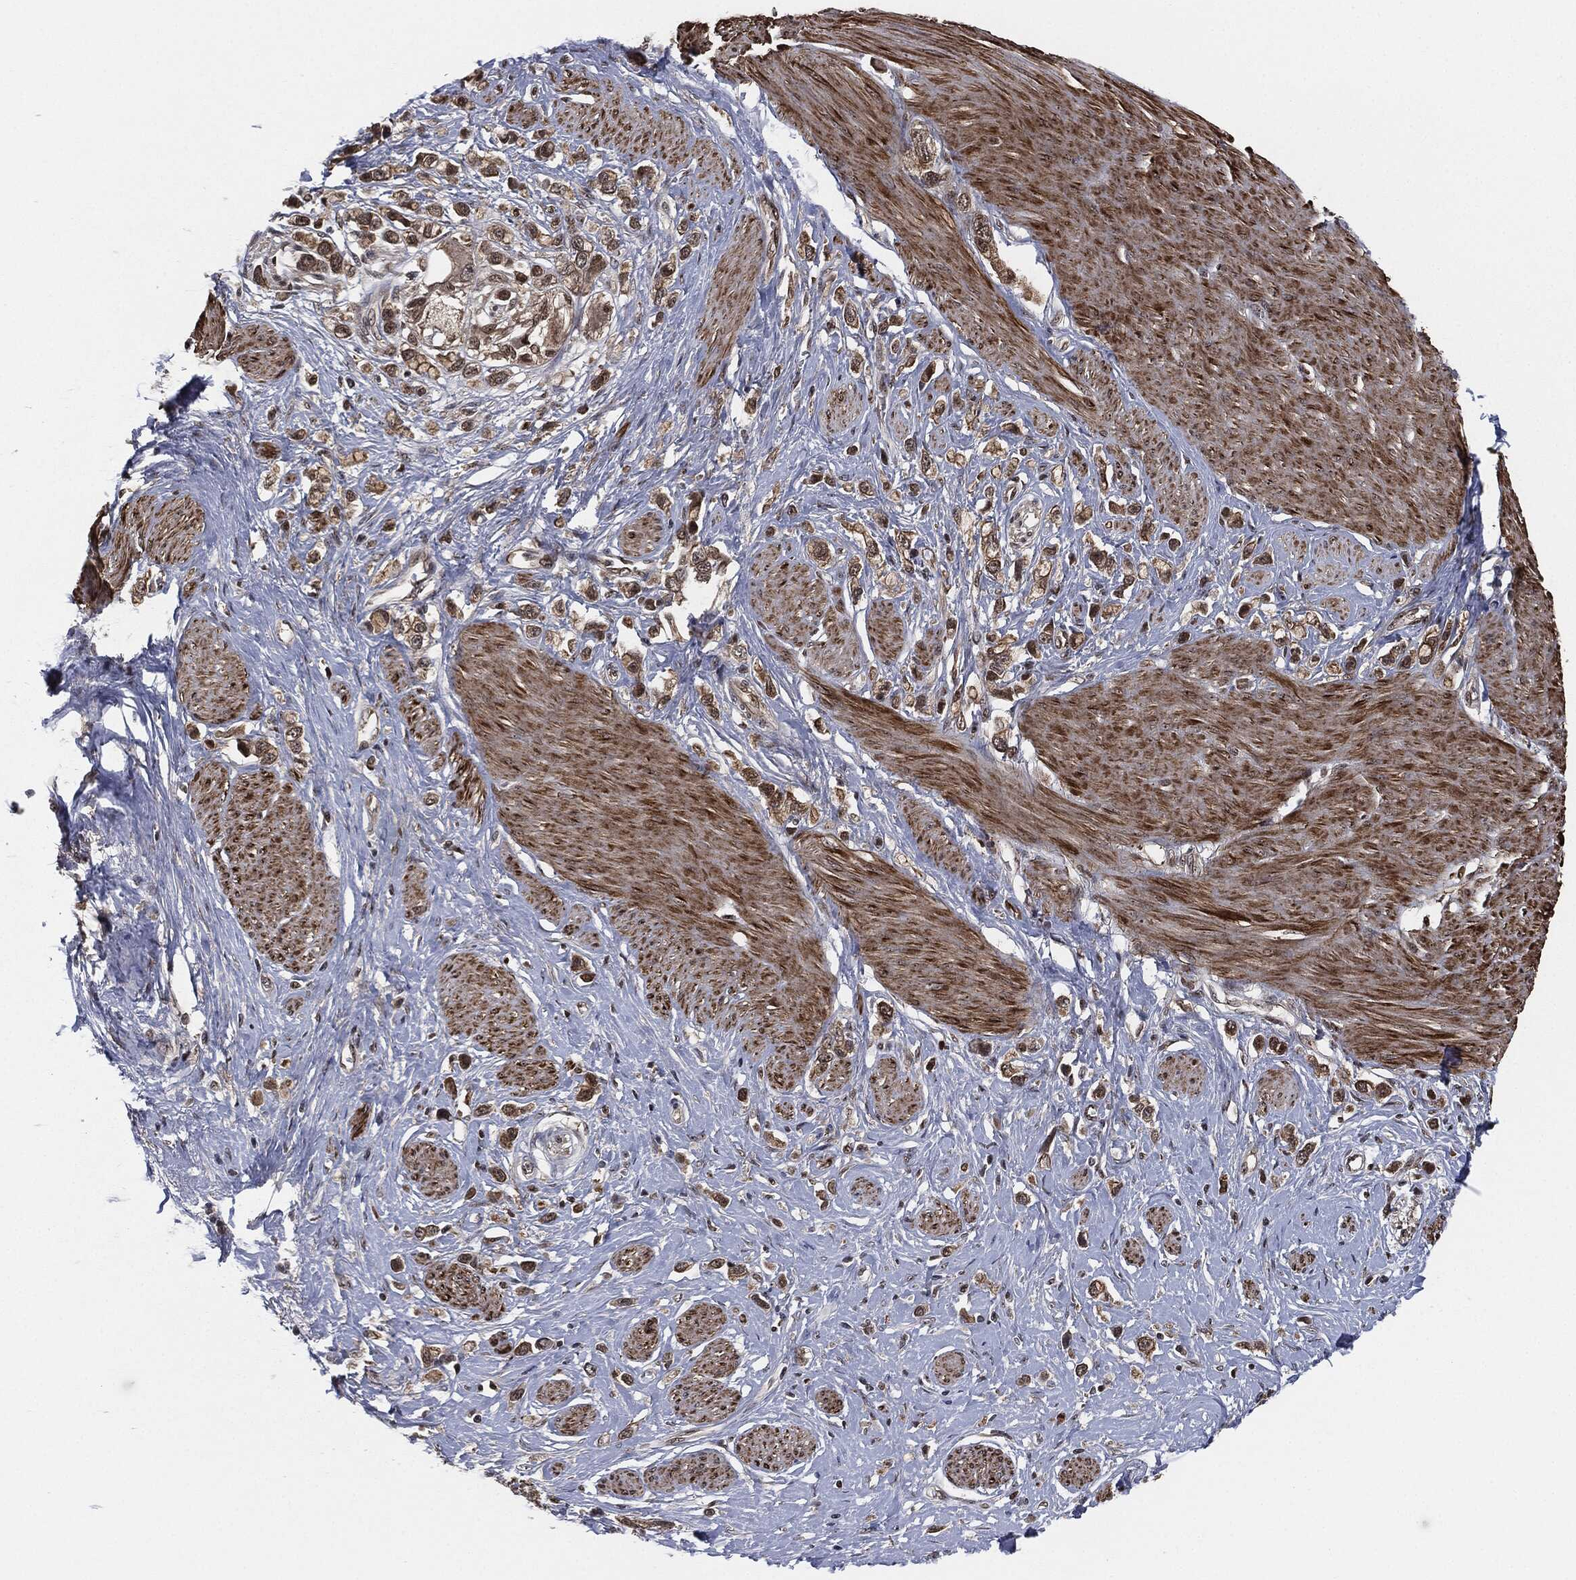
{"staining": {"intensity": "moderate", "quantity": ">75%", "location": "cytoplasmic/membranous"}, "tissue": "stomach cancer", "cell_type": "Tumor cells", "image_type": "cancer", "snomed": [{"axis": "morphology", "description": "Normal tissue, NOS"}, {"axis": "morphology", "description": "Adenocarcinoma, NOS"}, {"axis": "morphology", "description": "Adenocarcinoma, High grade"}, {"axis": "topography", "description": "Stomach, upper"}, {"axis": "topography", "description": "Stomach"}], "caption": "Adenocarcinoma (high-grade) (stomach) stained for a protein shows moderate cytoplasmic/membranous positivity in tumor cells. The protein of interest is stained brown, and the nuclei are stained in blue (DAB IHC with brightfield microscopy, high magnification).", "gene": "CAPRIN2", "patient": {"sex": "female", "age": 65}}